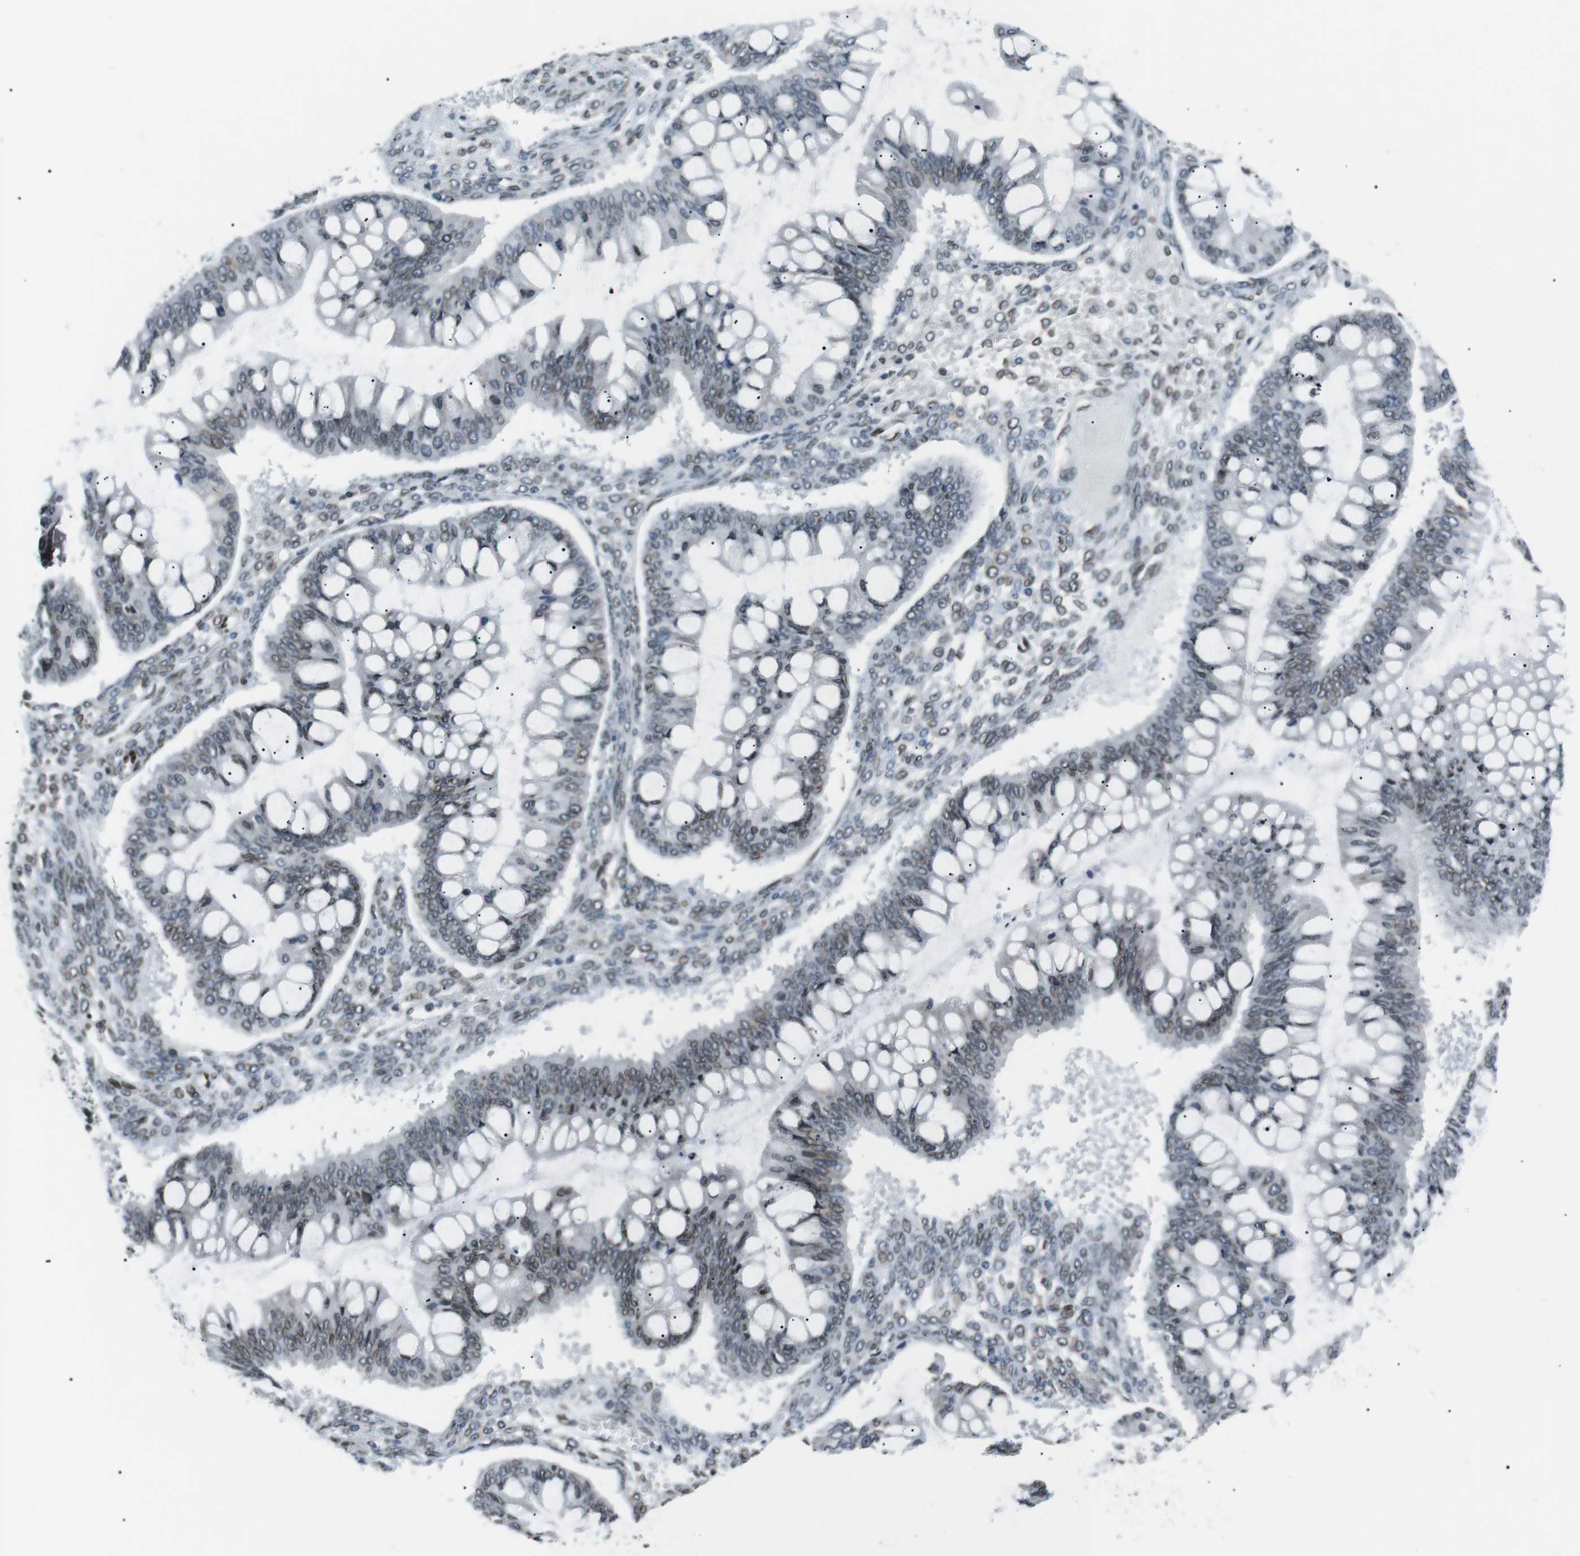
{"staining": {"intensity": "weak", "quantity": "25%-75%", "location": "cytoplasmic/membranous,nuclear"}, "tissue": "ovarian cancer", "cell_type": "Tumor cells", "image_type": "cancer", "snomed": [{"axis": "morphology", "description": "Cystadenocarcinoma, mucinous, NOS"}, {"axis": "topography", "description": "Ovary"}], "caption": "Protein staining of mucinous cystadenocarcinoma (ovarian) tissue demonstrates weak cytoplasmic/membranous and nuclear positivity in about 25%-75% of tumor cells. The staining is performed using DAB (3,3'-diaminobenzidine) brown chromogen to label protein expression. The nuclei are counter-stained blue using hematoxylin.", "gene": "TMX4", "patient": {"sex": "female", "age": 73}}